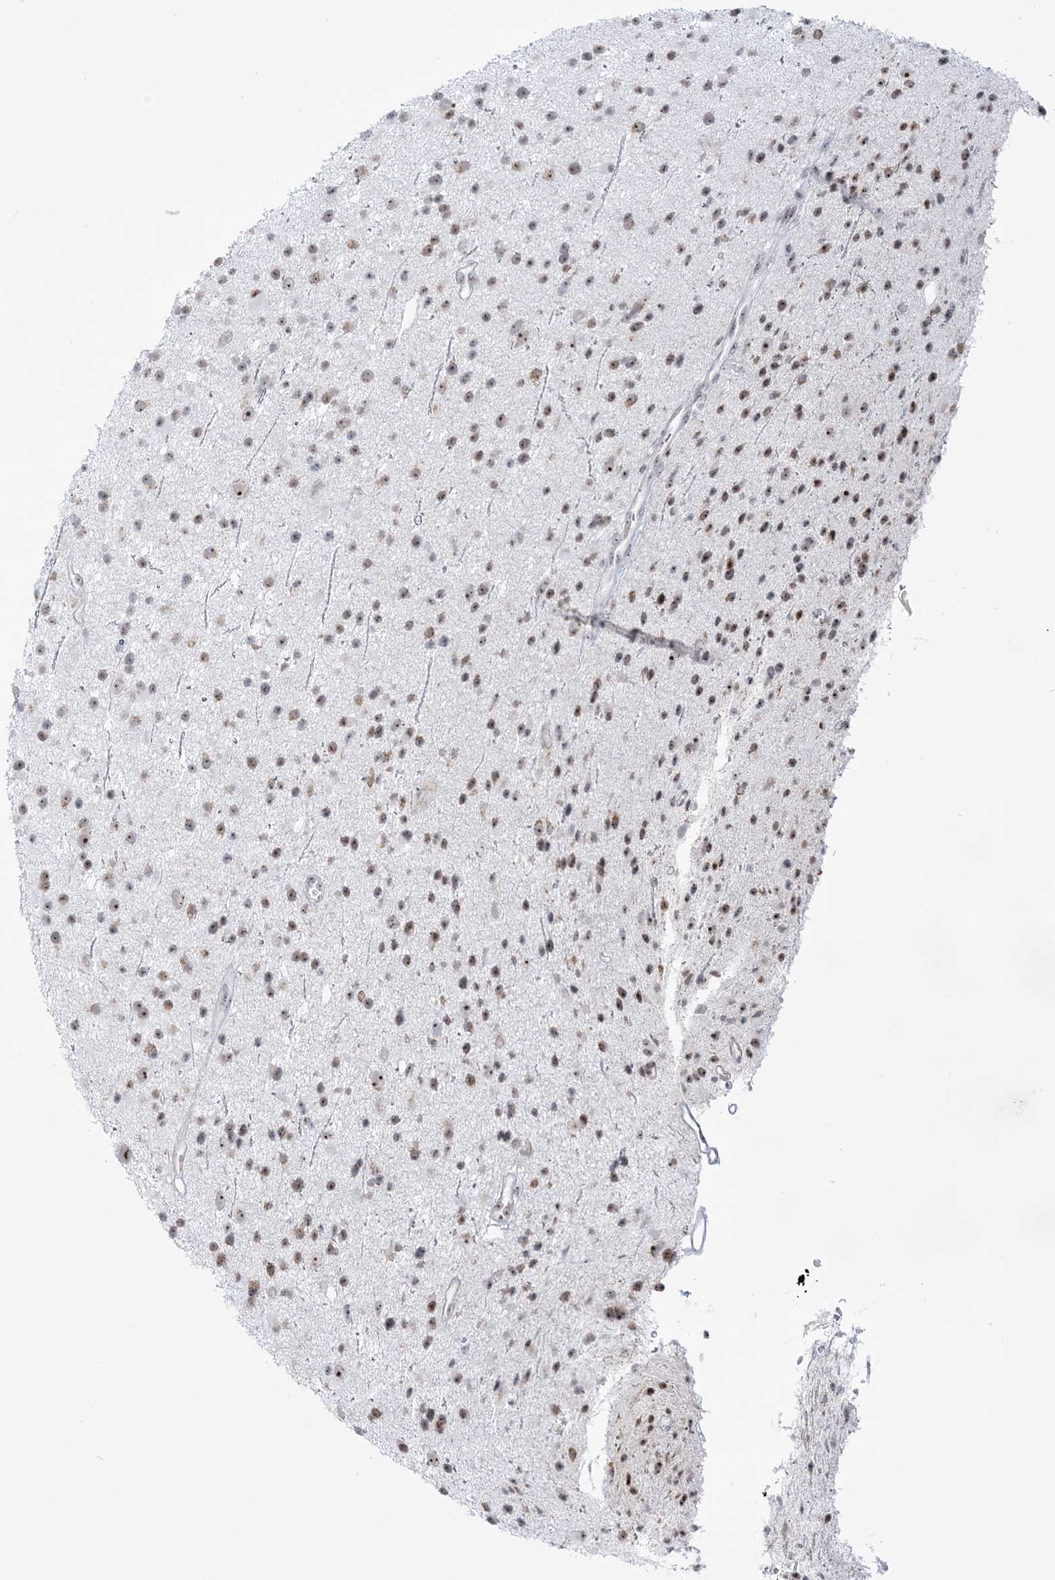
{"staining": {"intensity": "weak", "quantity": "25%-75%", "location": "nuclear"}, "tissue": "glioma", "cell_type": "Tumor cells", "image_type": "cancer", "snomed": [{"axis": "morphology", "description": "Glioma, malignant, Low grade"}, {"axis": "topography", "description": "Cerebral cortex"}], "caption": "A low amount of weak nuclear staining is seen in about 25%-75% of tumor cells in malignant glioma (low-grade) tissue. (DAB IHC, brown staining for protein, blue staining for nuclei).", "gene": "DDX21", "patient": {"sex": "female", "age": 39}}